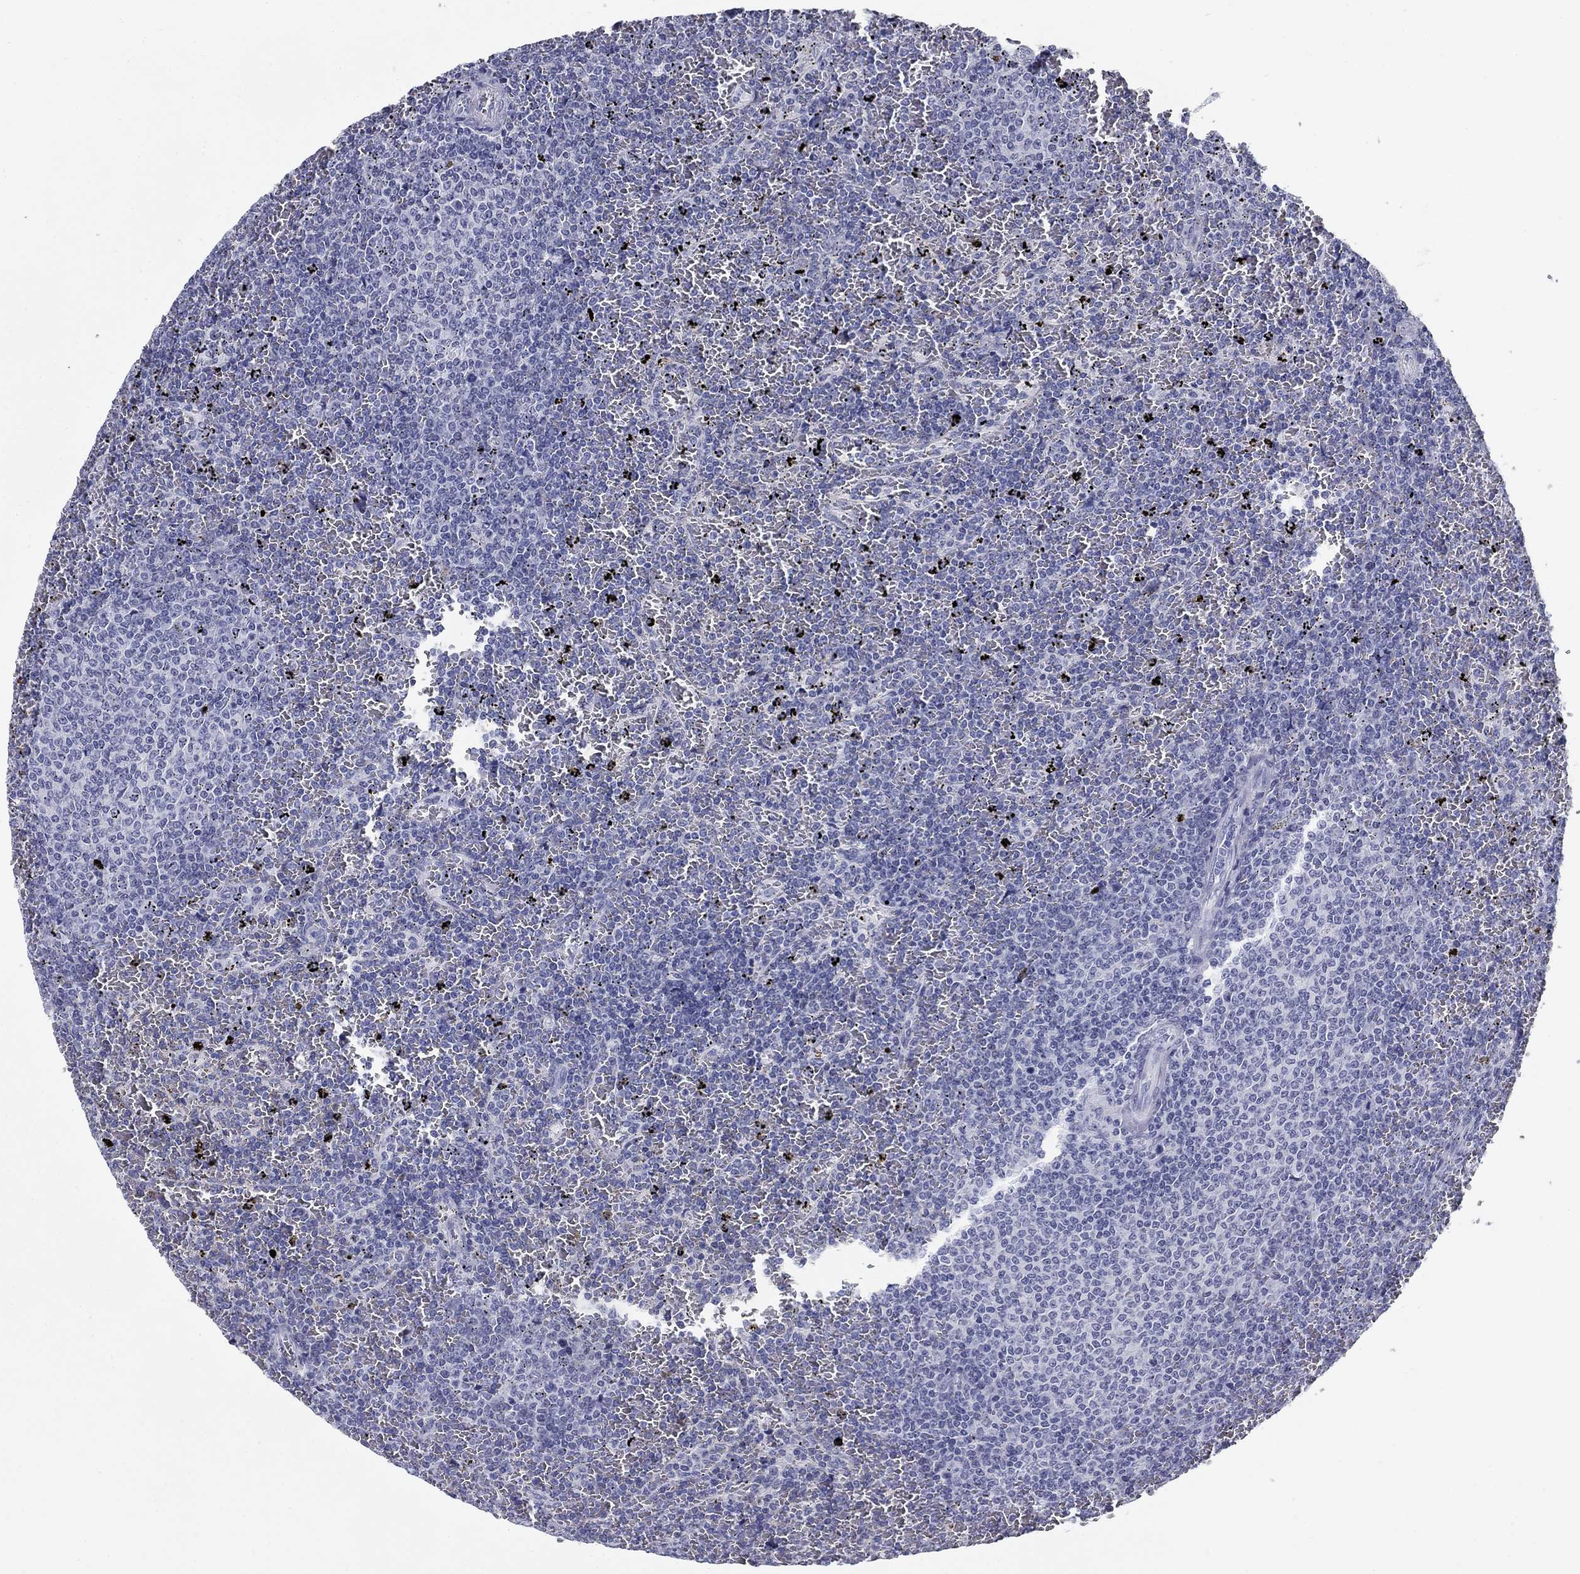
{"staining": {"intensity": "negative", "quantity": "none", "location": "none"}, "tissue": "lymphoma", "cell_type": "Tumor cells", "image_type": "cancer", "snomed": [{"axis": "morphology", "description": "Malignant lymphoma, non-Hodgkin's type, Low grade"}, {"axis": "topography", "description": "Spleen"}], "caption": "This is an immunohistochemistry photomicrograph of human low-grade malignant lymphoma, non-Hodgkin's type. There is no expression in tumor cells.", "gene": "C4orf19", "patient": {"sex": "female", "age": 77}}